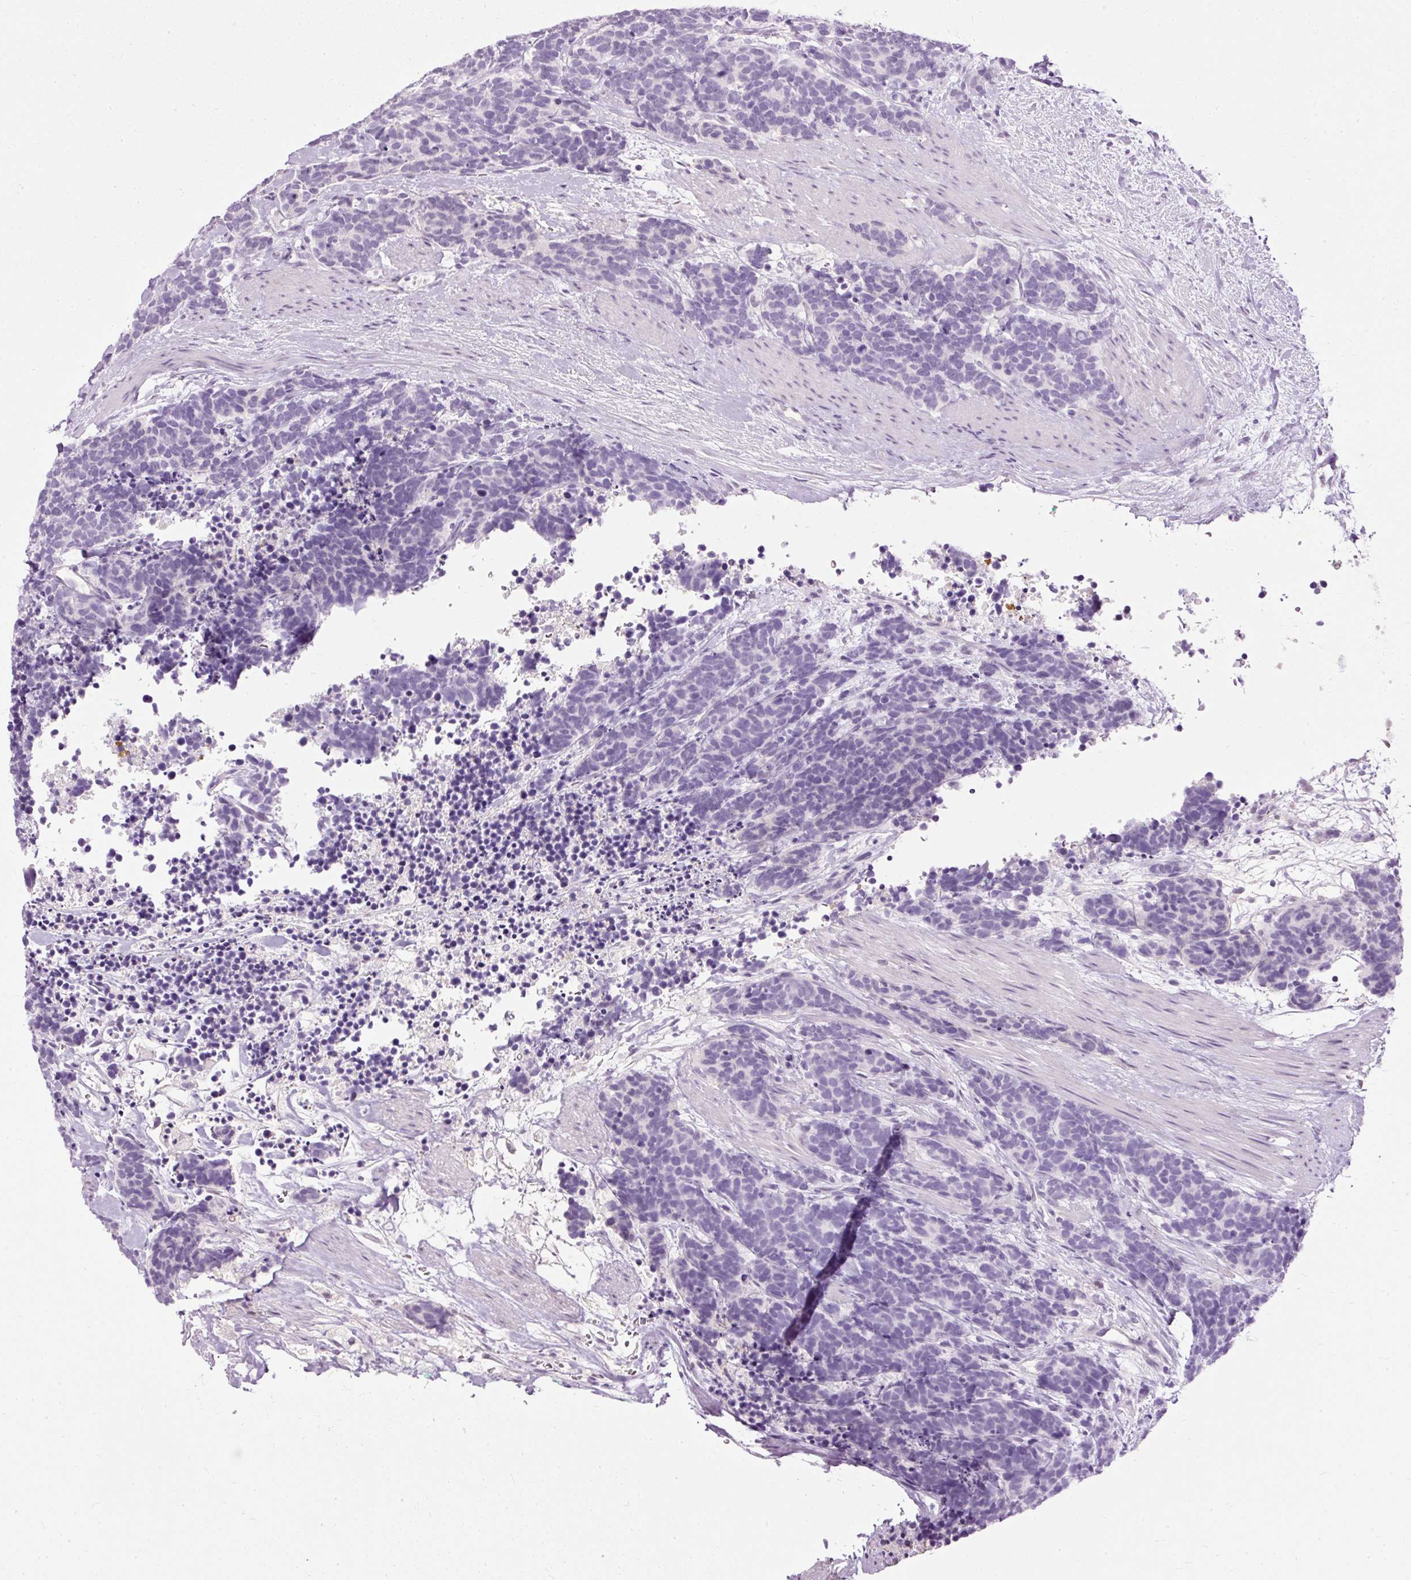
{"staining": {"intensity": "negative", "quantity": "none", "location": "none"}, "tissue": "carcinoid", "cell_type": "Tumor cells", "image_type": "cancer", "snomed": [{"axis": "morphology", "description": "Carcinoma, NOS"}, {"axis": "morphology", "description": "Carcinoid, malignant, NOS"}, {"axis": "topography", "description": "Prostate"}], "caption": "Immunohistochemistry of human carcinoid reveals no staining in tumor cells.", "gene": "PDE6B", "patient": {"sex": "male", "age": 57}}